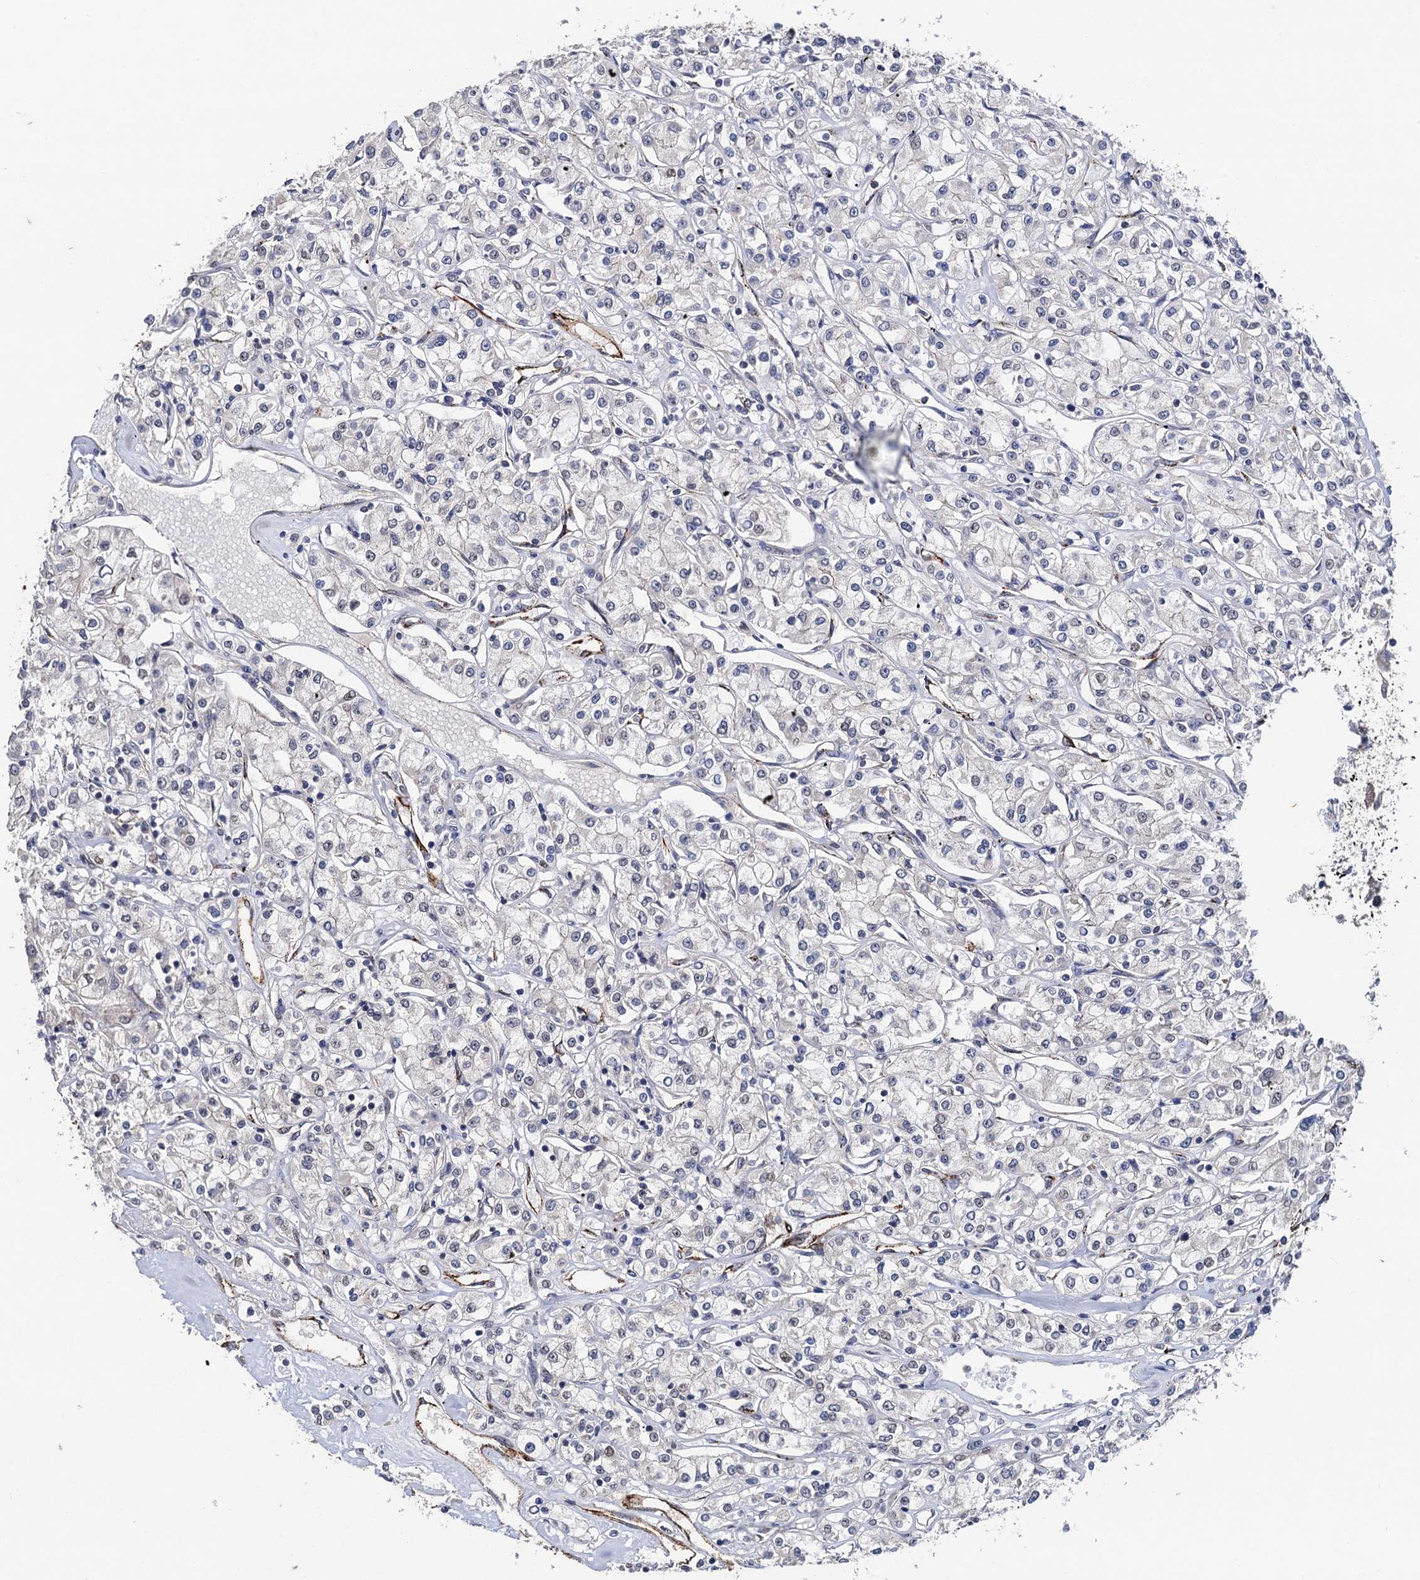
{"staining": {"intensity": "negative", "quantity": "none", "location": "none"}, "tissue": "renal cancer", "cell_type": "Tumor cells", "image_type": "cancer", "snomed": [{"axis": "morphology", "description": "Adenocarcinoma, NOS"}, {"axis": "topography", "description": "Kidney"}], "caption": "Immunohistochemical staining of human renal cancer (adenocarcinoma) demonstrates no significant staining in tumor cells.", "gene": "PPTC7", "patient": {"sex": "female", "age": 59}}